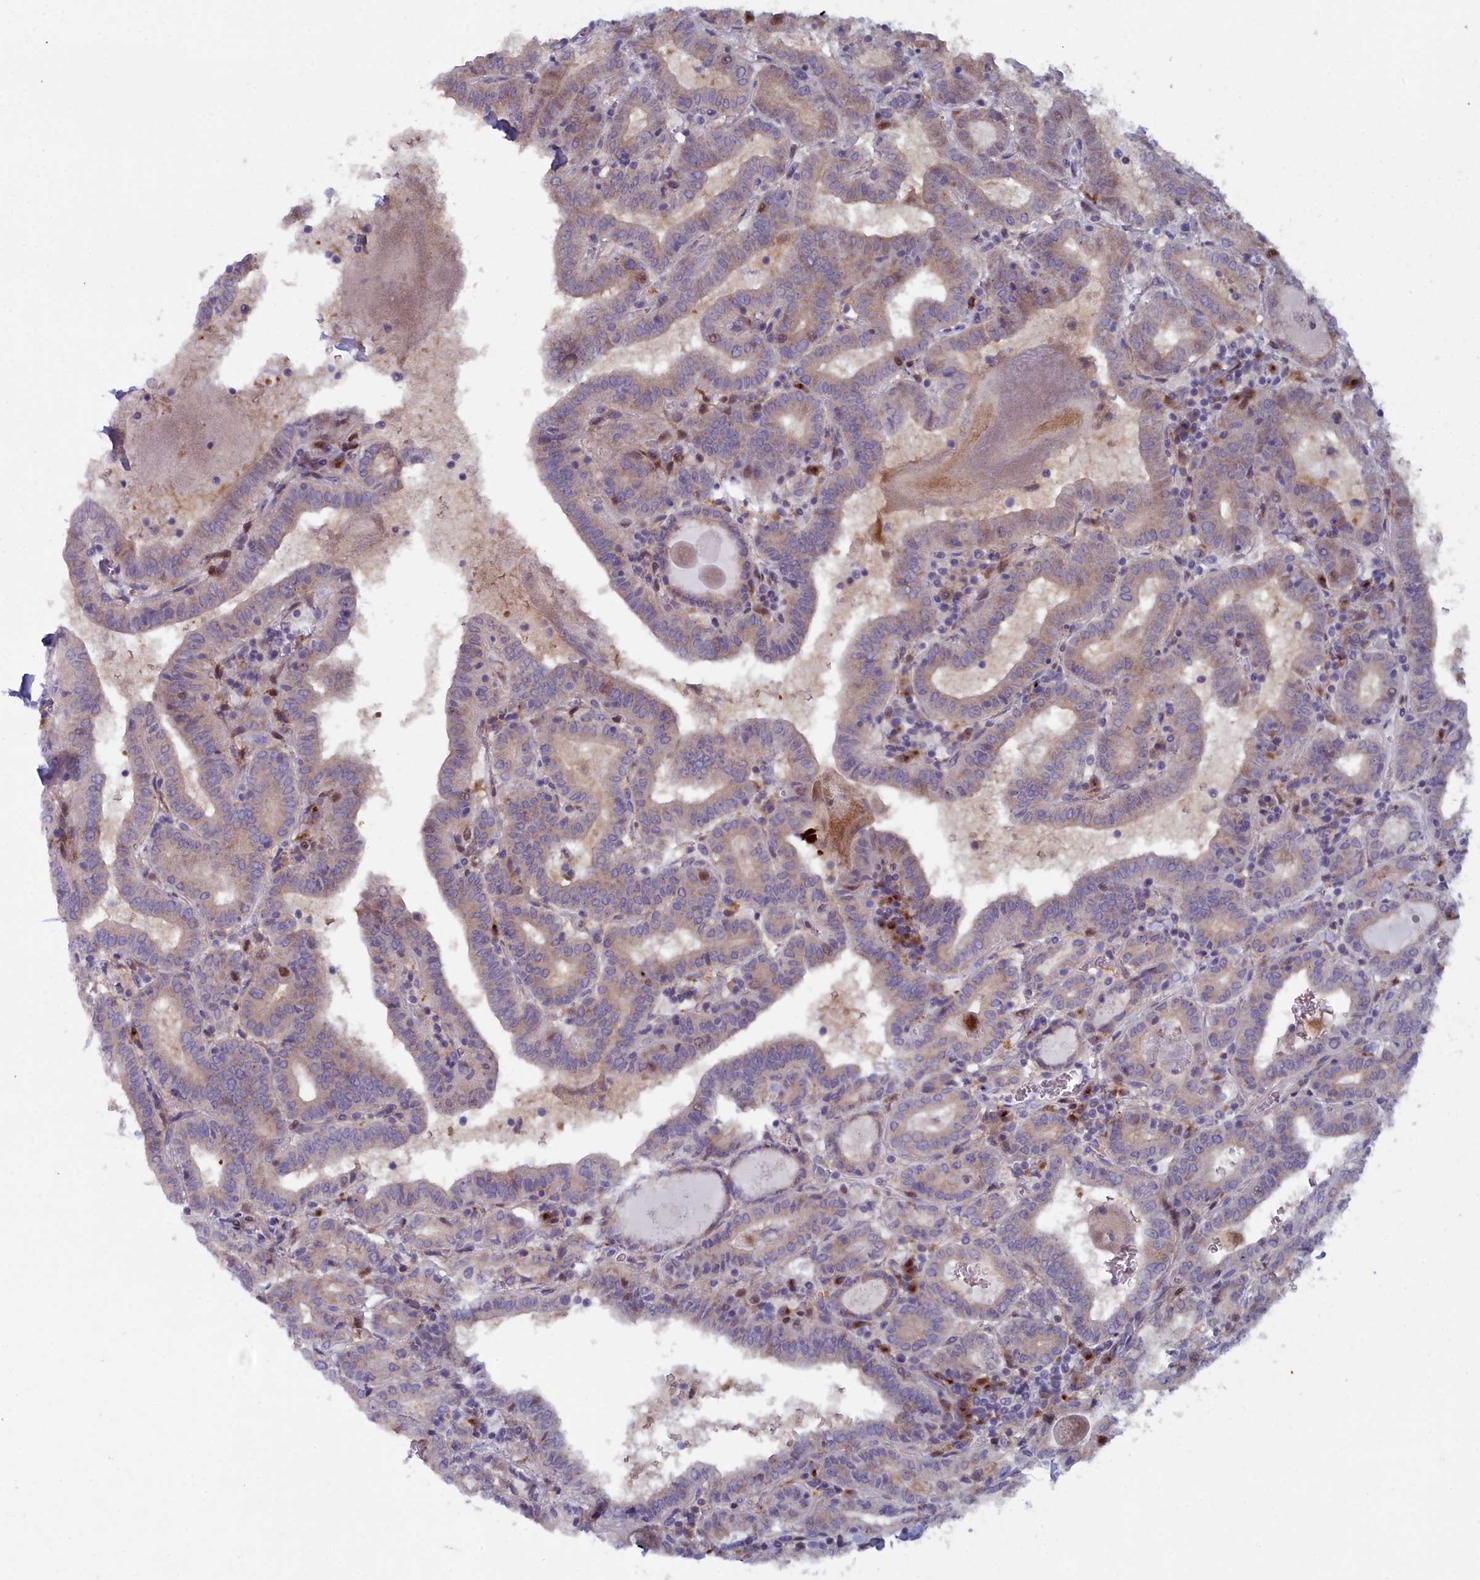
{"staining": {"intensity": "weak", "quantity": "25%-75%", "location": "cytoplasmic/membranous,nuclear"}, "tissue": "thyroid cancer", "cell_type": "Tumor cells", "image_type": "cancer", "snomed": [{"axis": "morphology", "description": "Papillary adenocarcinoma, NOS"}, {"axis": "topography", "description": "Thyroid gland"}], "caption": "The photomicrograph demonstrates a brown stain indicating the presence of a protein in the cytoplasmic/membranous and nuclear of tumor cells in thyroid cancer.", "gene": "B9D2", "patient": {"sex": "female", "age": 72}}